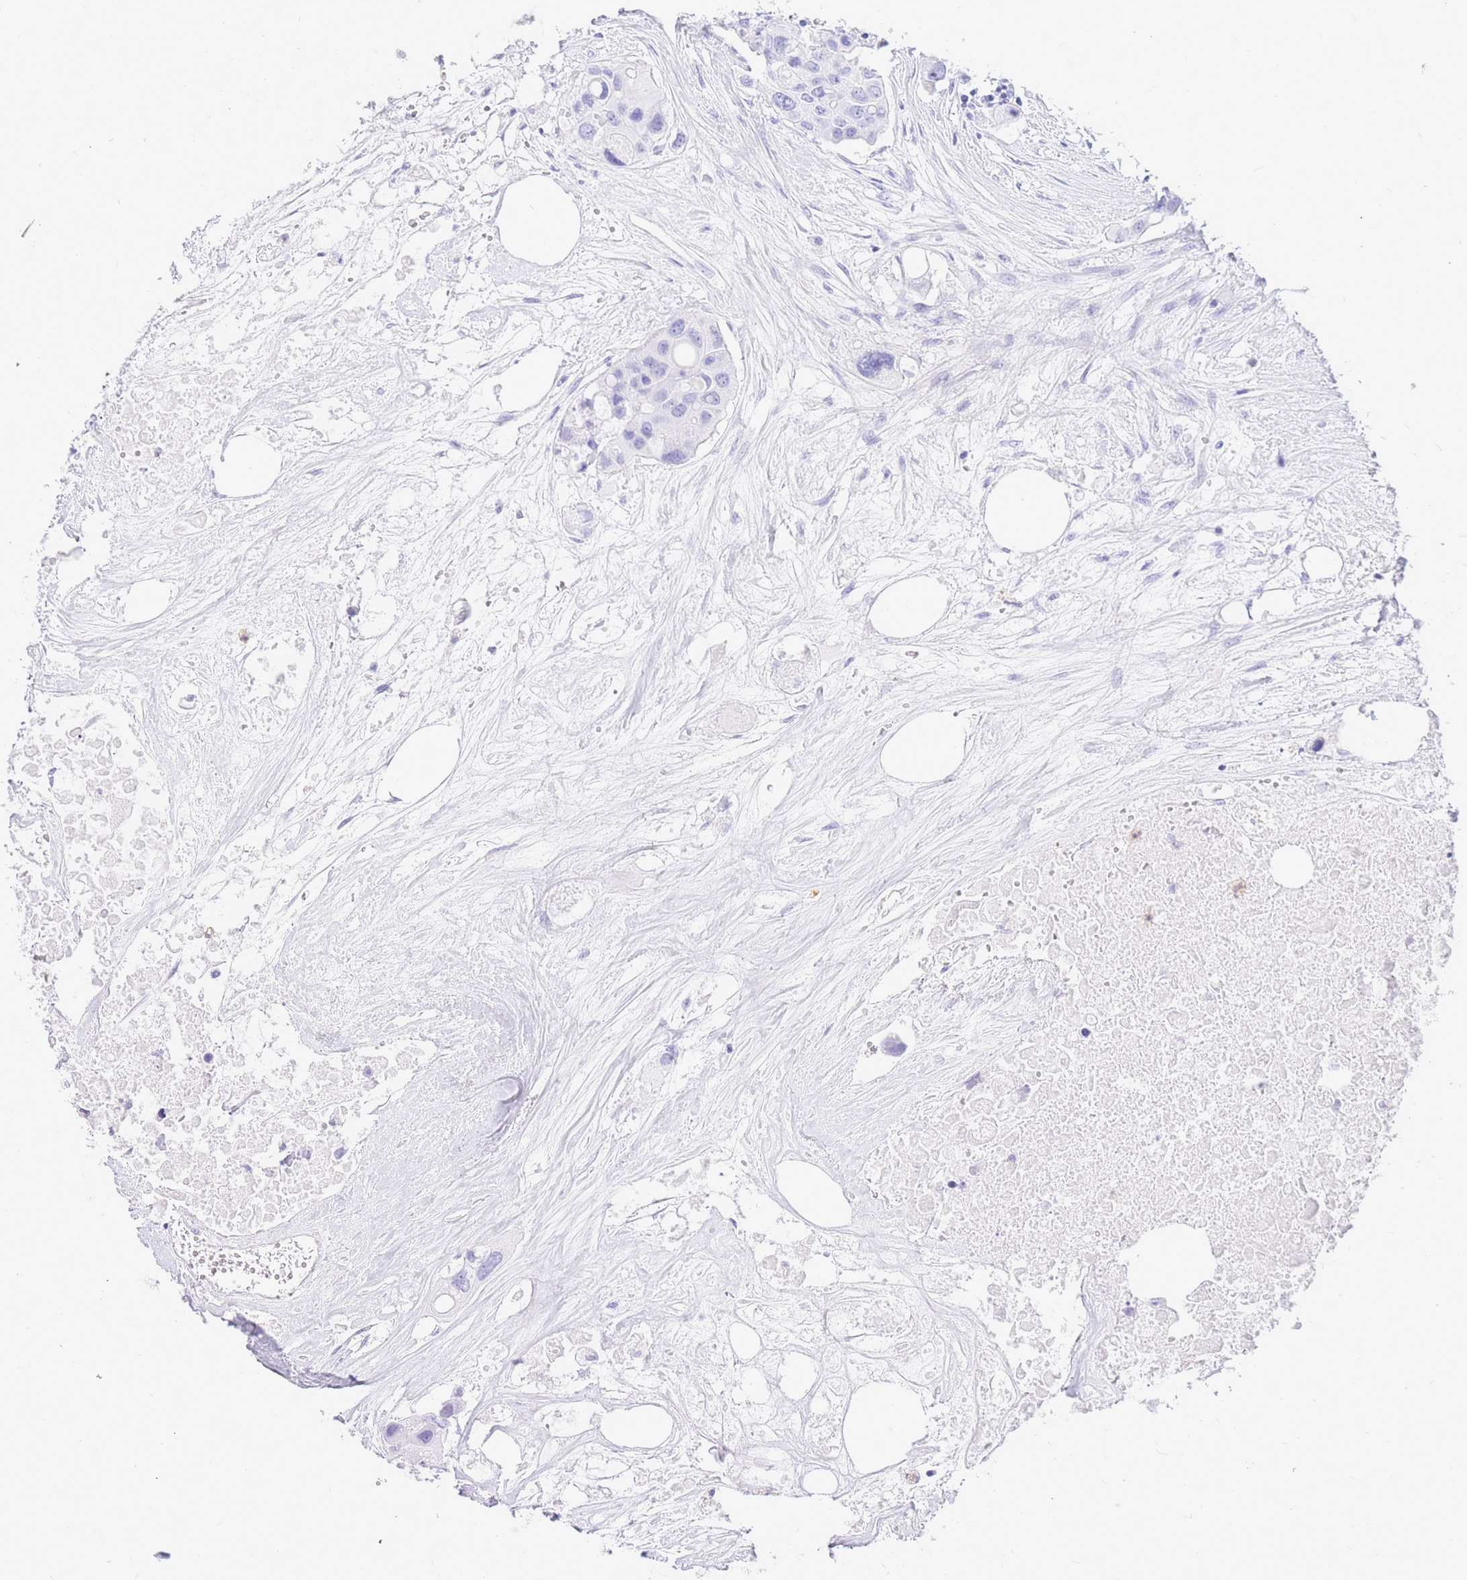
{"staining": {"intensity": "negative", "quantity": "none", "location": "none"}, "tissue": "colorectal cancer", "cell_type": "Tumor cells", "image_type": "cancer", "snomed": [{"axis": "morphology", "description": "Adenocarcinoma, NOS"}, {"axis": "topography", "description": "Colon"}], "caption": "An immunohistochemistry (IHC) image of colorectal cancer (adenocarcinoma) is shown. There is no staining in tumor cells of colorectal cancer (adenocarcinoma).", "gene": "HERC1", "patient": {"sex": "male", "age": 77}}